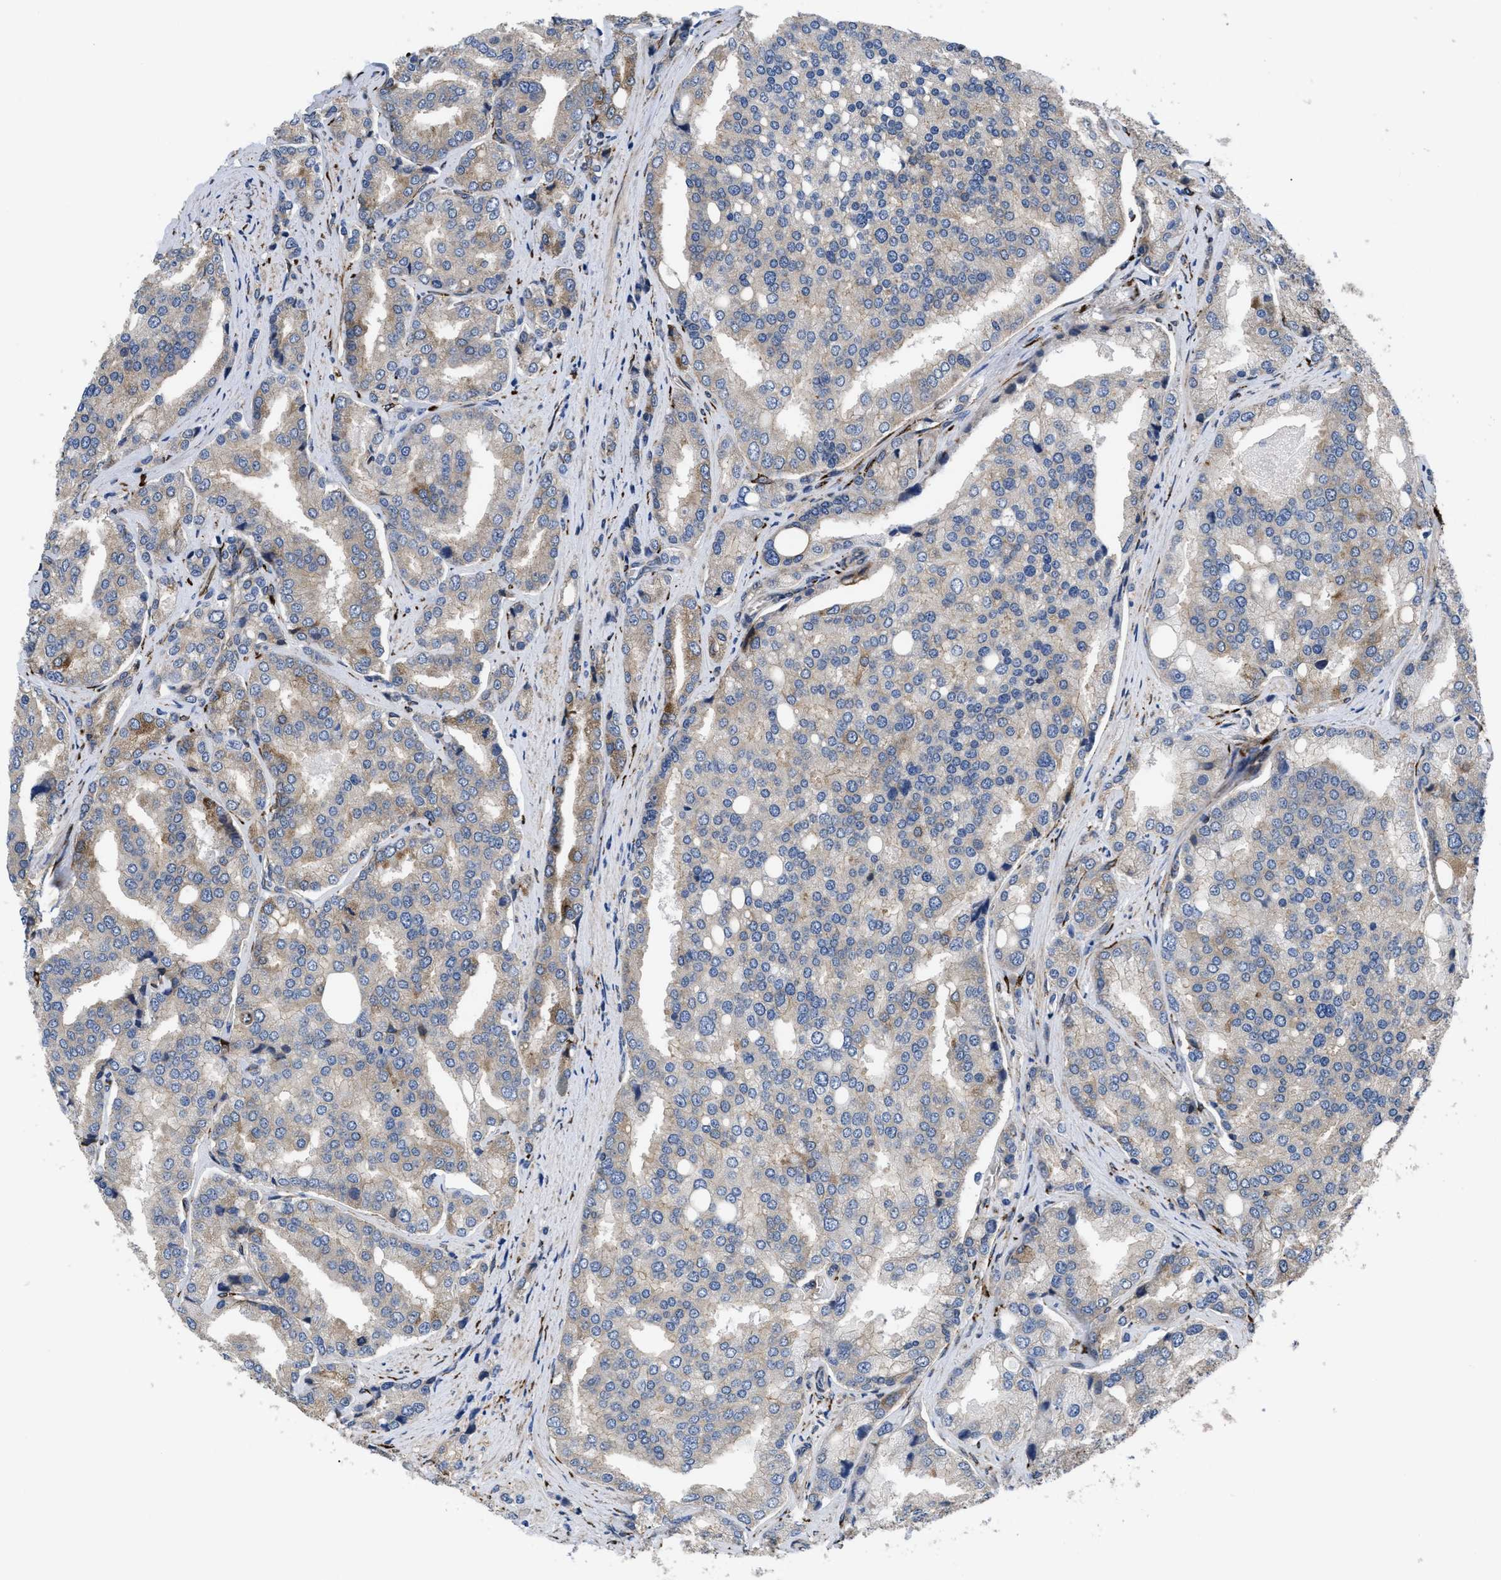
{"staining": {"intensity": "negative", "quantity": "none", "location": "none"}, "tissue": "prostate cancer", "cell_type": "Tumor cells", "image_type": "cancer", "snomed": [{"axis": "morphology", "description": "Adenocarcinoma, High grade"}, {"axis": "topography", "description": "Prostate"}], "caption": "IHC photomicrograph of prostate cancer (high-grade adenocarcinoma) stained for a protein (brown), which shows no positivity in tumor cells.", "gene": "SQLE", "patient": {"sex": "male", "age": 50}}